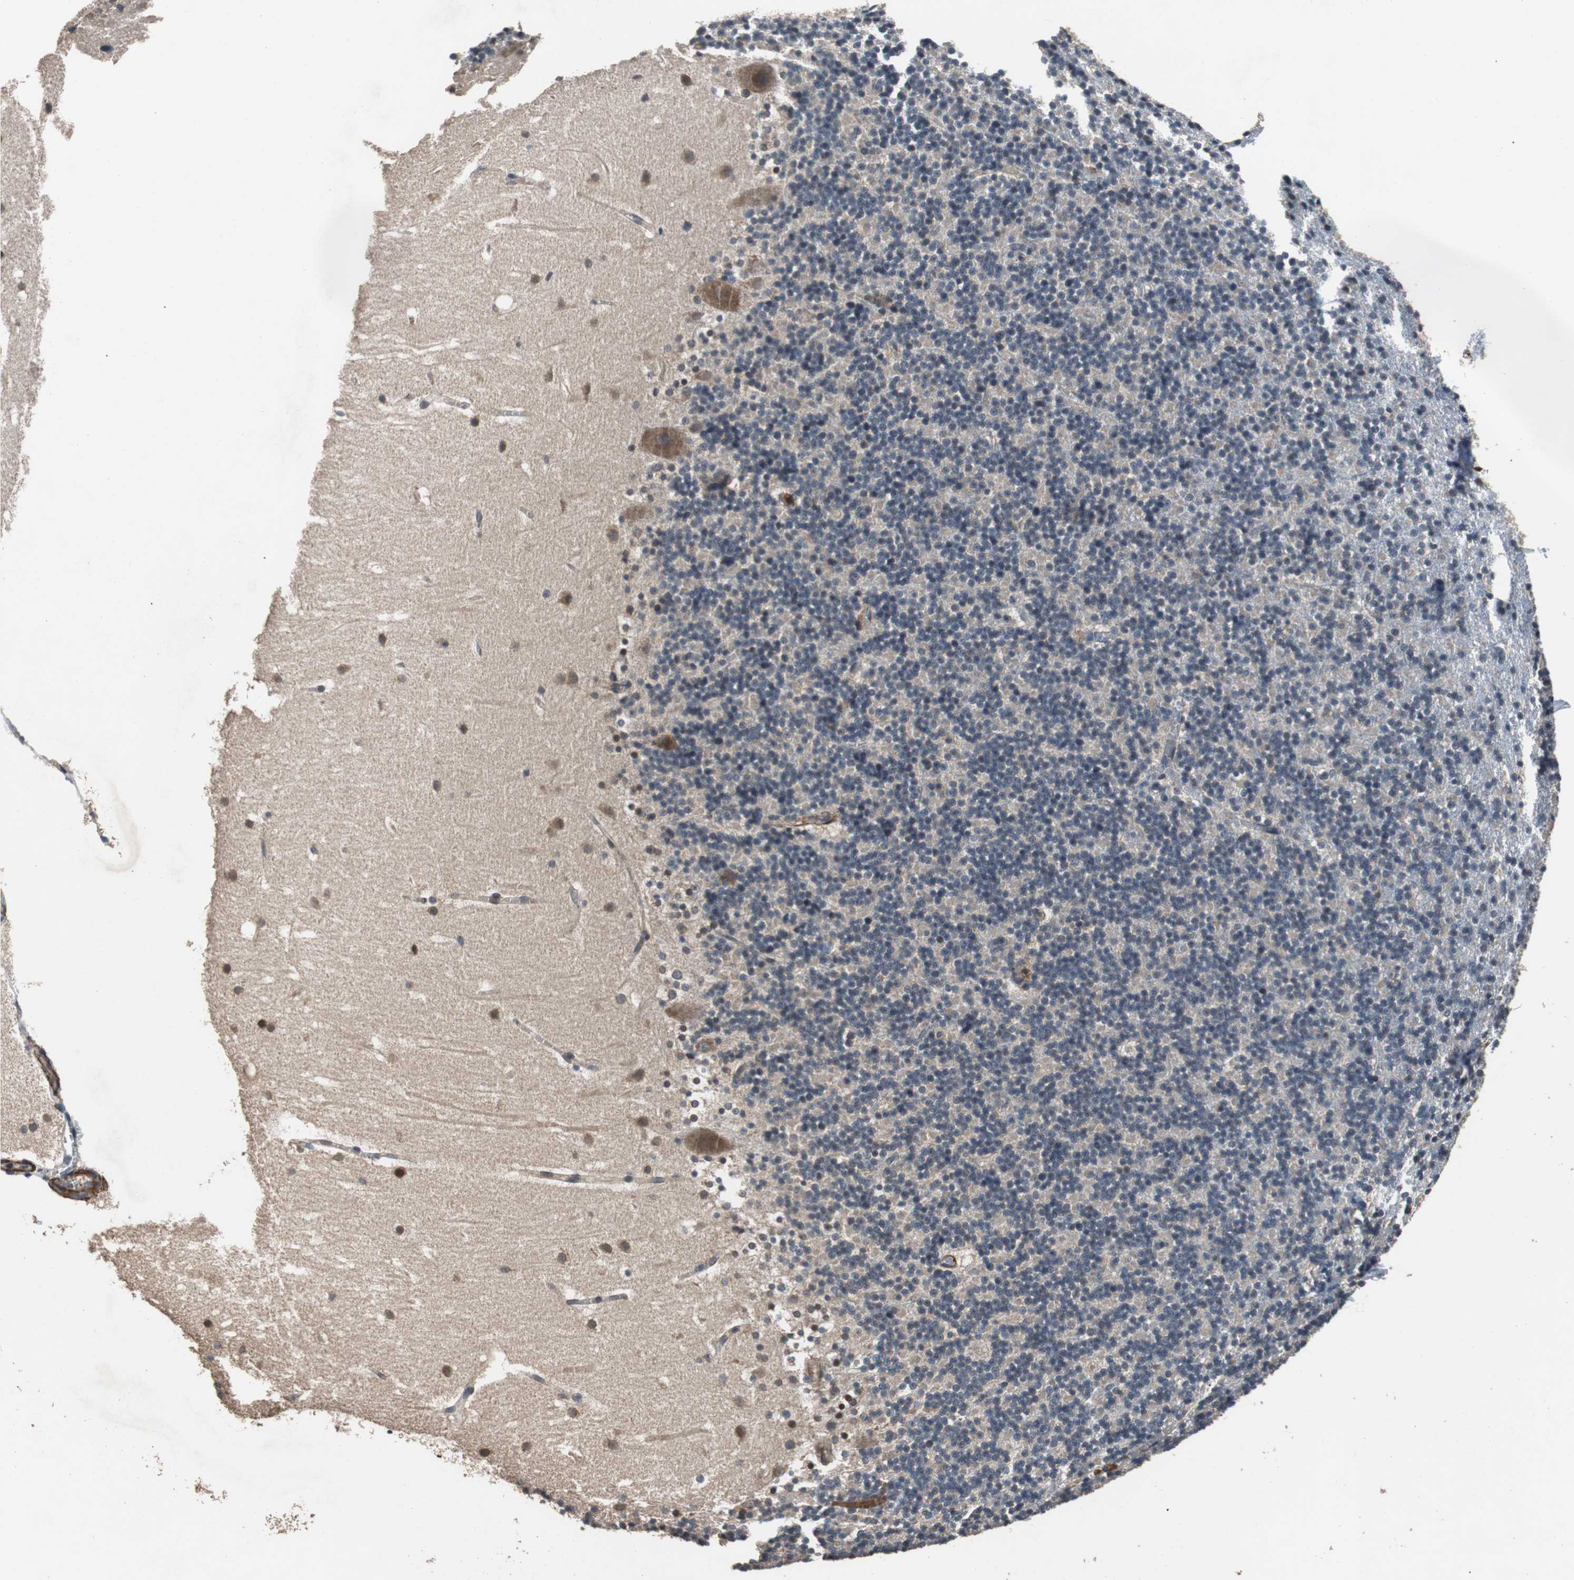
{"staining": {"intensity": "weak", "quantity": ">75%", "location": "cytoplasmic/membranous"}, "tissue": "cerebellum", "cell_type": "Cells in granular layer", "image_type": "normal", "snomed": [{"axis": "morphology", "description": "Normal tissue, NOS"}, {"axis": "topography", "description": "Cerebellum"}], "caption": "Immunohistochemistry histopathology image of normal cerebellum: human cerebellum stained using immunohistochemistry reveals low levels of weak protein expression localized specifically in the cytoplasmic/membranous of cells in granular layer, appearing as a cytoplasmic/membranous brown color.", "gene": "PITRM1", "patient": {"sex": "male", "age": 45}}